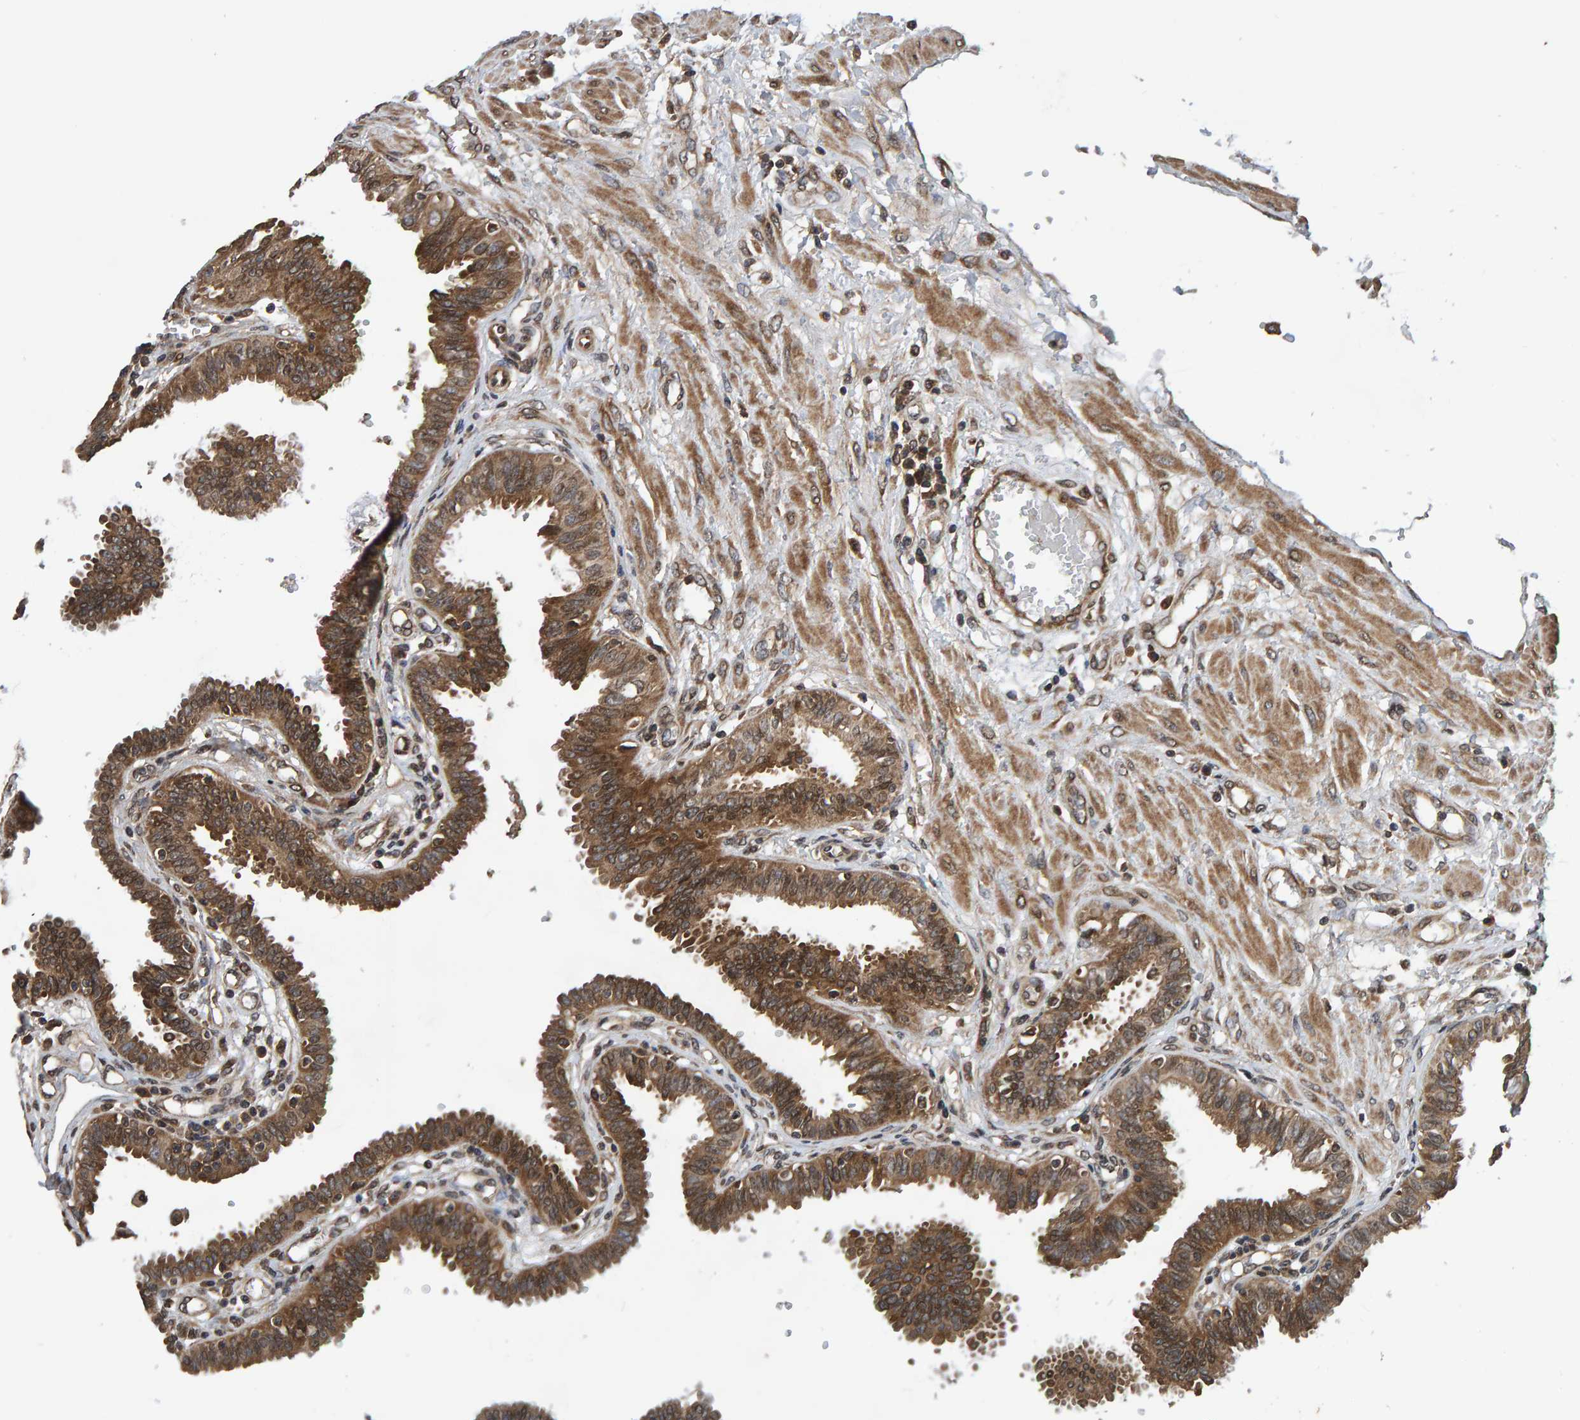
{"staining": {"intensity": "moderate", "quantity": ">75%", "location": "cytoplasmic/membranous,nuclear"}, "tissue": "fallopian tube", "cell_type": "Glandular cells", "image_type": "normal", "snomed": [{"axis": "morphology", "description": "Normal tissue, NOS"}, {"axis": "topography", "description": "Fallopian tube"}], "caption": "Immunohistochemistry photomicrograph of normal fallopian tube: human fallopian tube stained using immunohistochemistry (IHC) reveals medium levels of moderate protein expression localized specifically in the cytoplasmic/membranous,nuclear of glandular cells, appearing as a cytoplasmic/membranous,nuclear brown color.", "gene": "GAB2", "patient": {"sex": "female", "age": 32}}